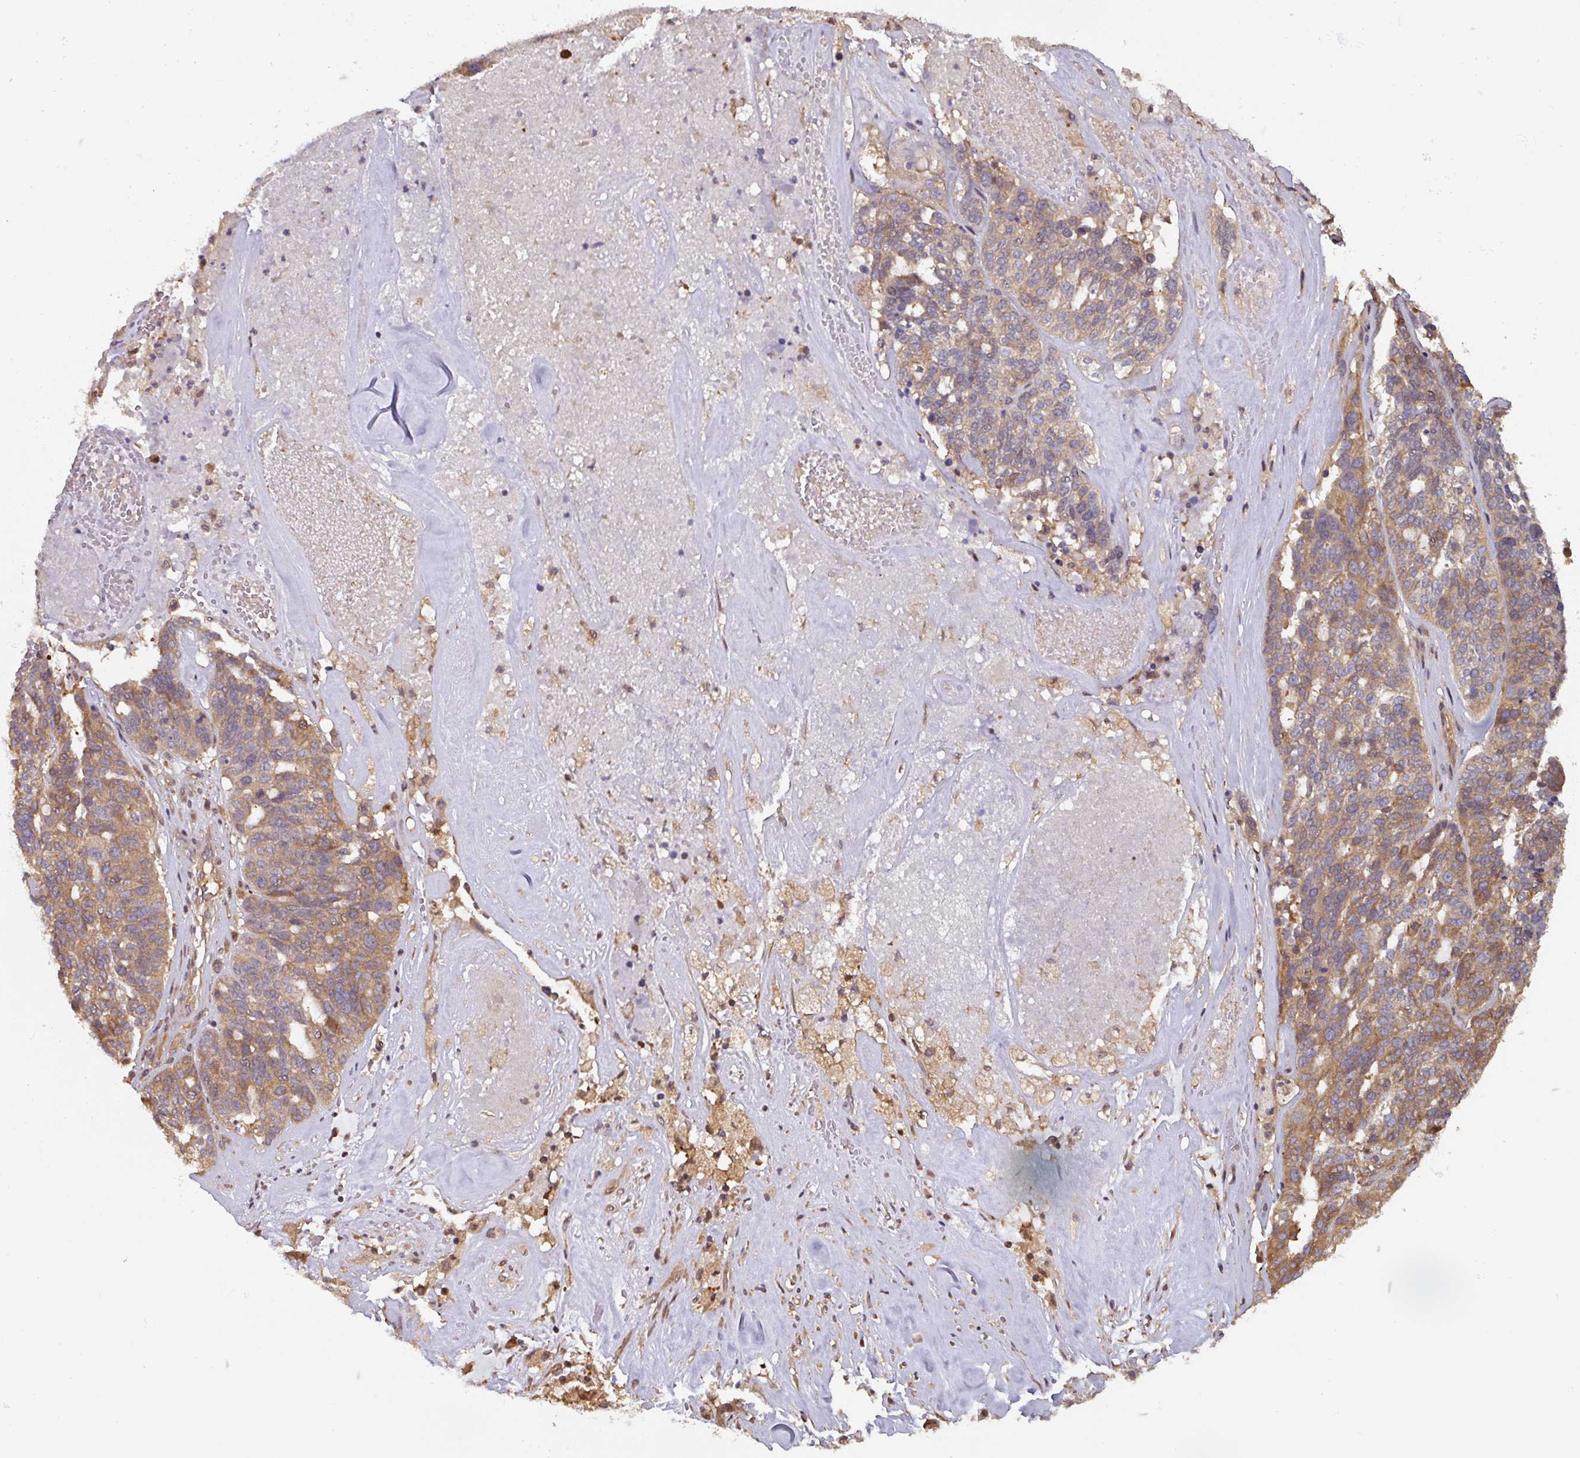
{"staining": {"intensity": "moderate", "quantity": ">75%", "location": "cytoplasmic/membranous"}, "tissue": "ovarian cancer", "cell_type": "Tumor cells", "image_type": "cancer", "snomed": [{"axis": "morphology", "description": "Cystadenocarcinoma, serous, NOS"}, {"axis": "topography", "description": "Ovary"}], "caption": "Immunohistochemical staining of human ovarian serous cystadenocarcinoma exhibits medium levels of moderate cytoplasmic/membranous protein expression in about >75% of tumor cells. The staining is performed using DAB (3,3'-diaminobenzidine) brown chromogen to label protein expression. The nuclei are counter-stained blue using hematoxylin.", "gene": "ST13", "patient": {"sex": "female", "age": 59}}